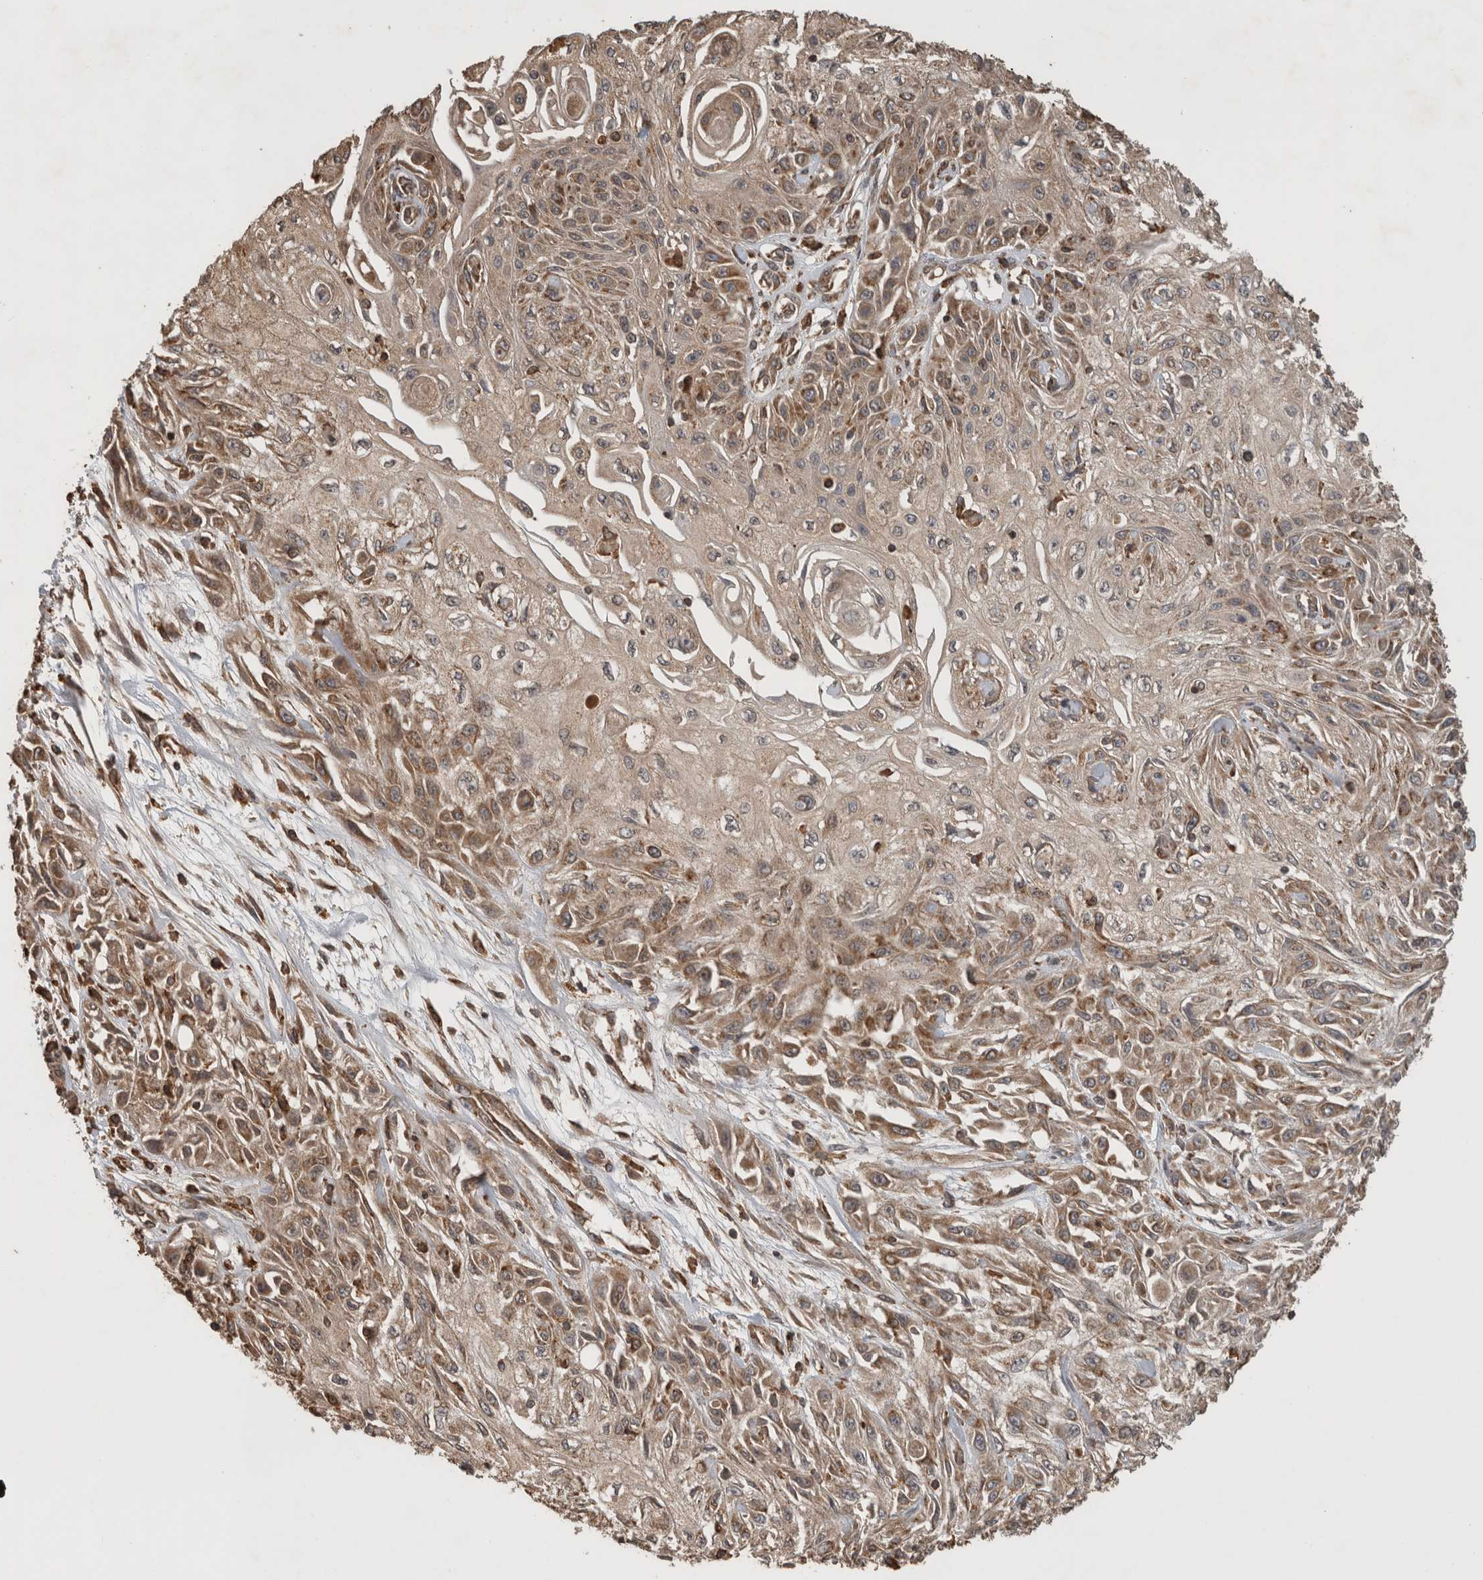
{"staining": {"intensity": "moderate", "quantity": ">75%", "location": "cytoplasmic/membranous"}, "tissue": "skin cancer", "cell_type": "Tumor cells", "image_type": "cancer", "snomed": [{"axis": "morphology", "description": "Squamous cell carcinoma, NOS"}, {"axis": "morphology", "description": "Squamous cell carcinoma, metastatic, NOS"}, {"axis": "topography", "description": "Skin"}, {"axis": "topography", "description": "Lymph node"}], "caption": "Brown immunohistochemical staining in human skin metastatic squamous cell carcinoma shows moderate cytoplasmic/membranous expression in about >75% of tumor cells.", "gene": "OTUD7B", "patient": {"sex": "male", "age": 75}}